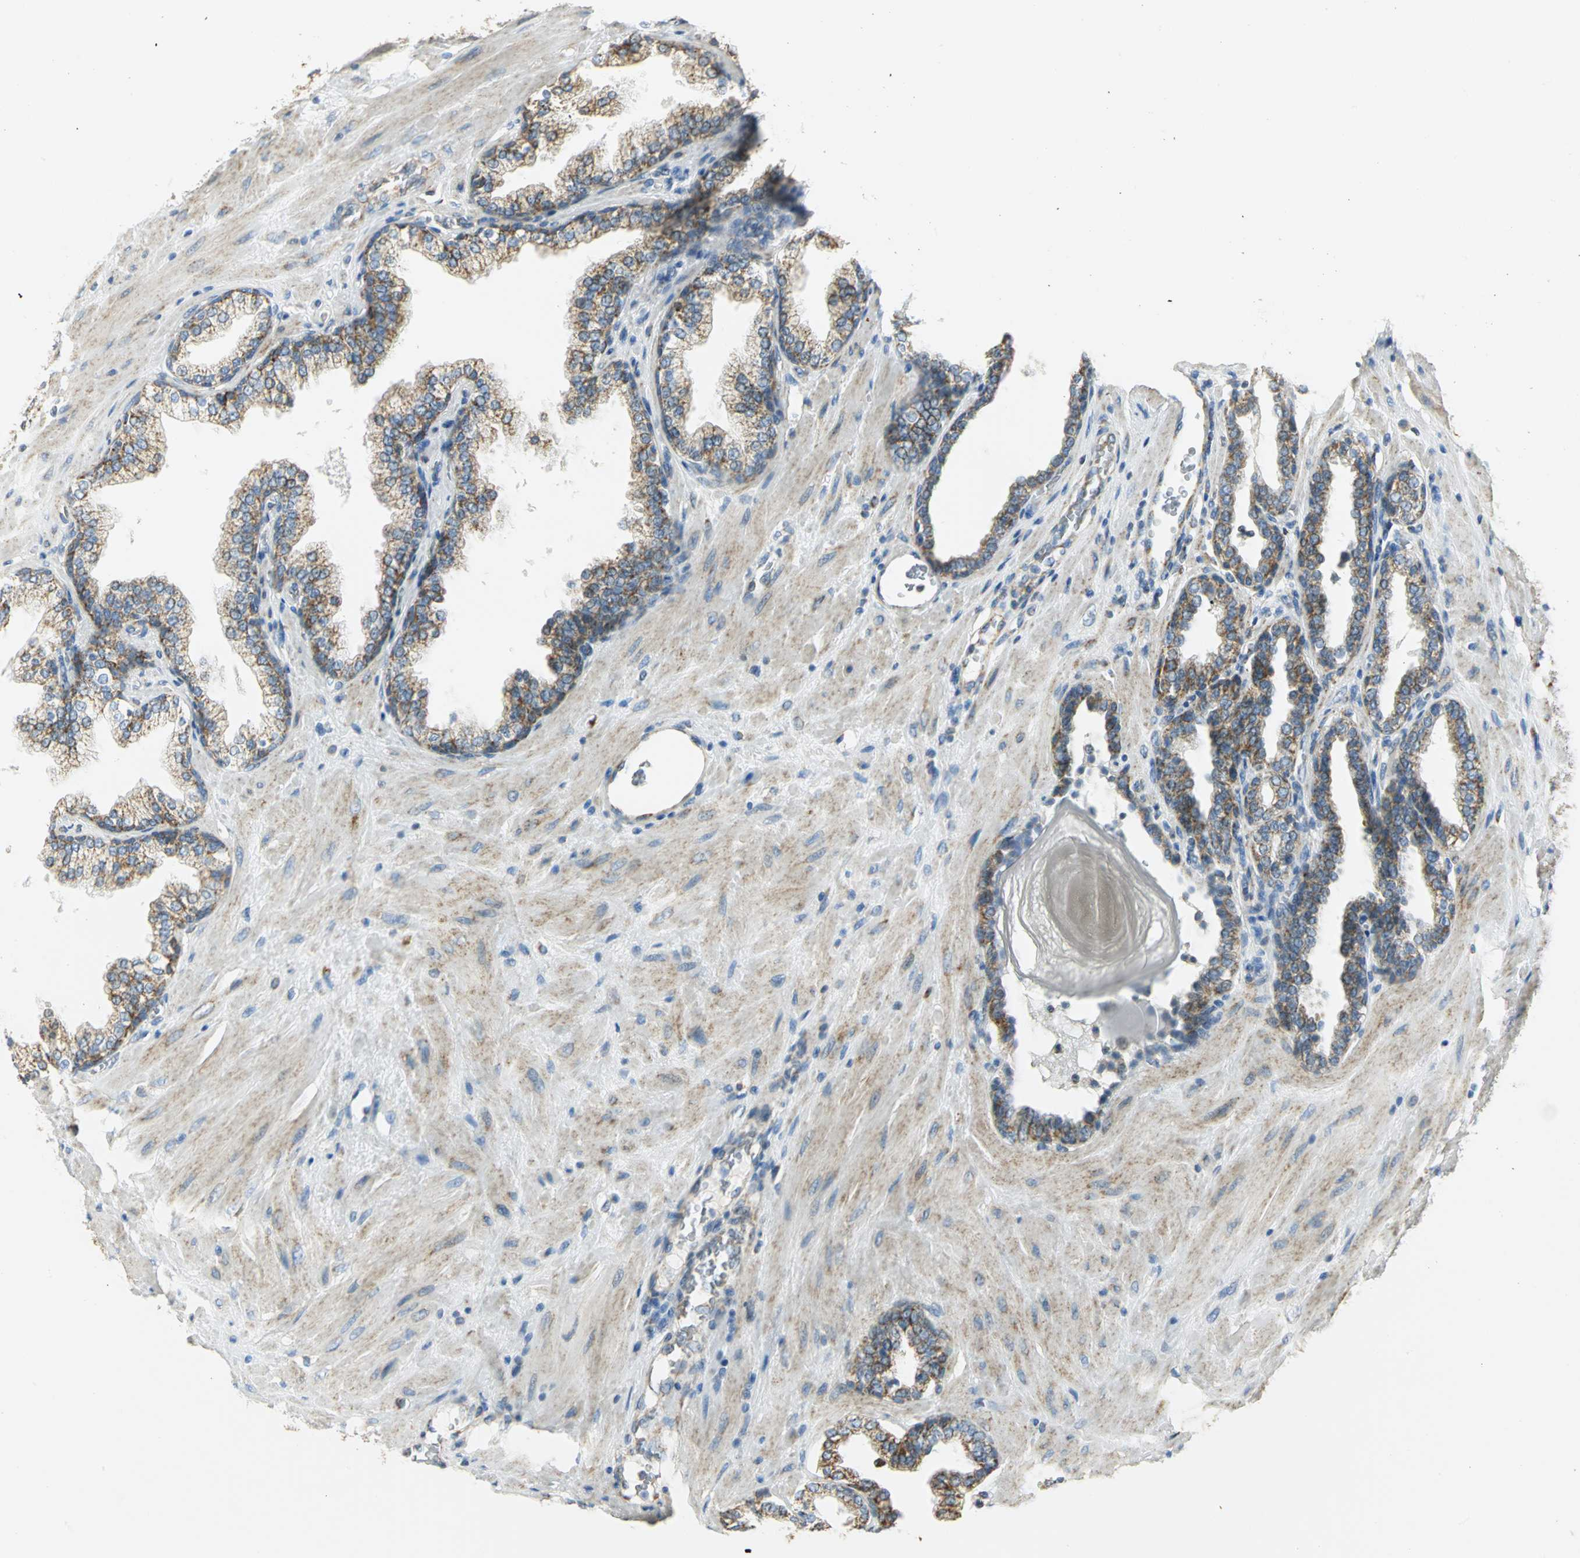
{"staining": {"intensity": "moderate", "quantity": "25%-75%", "location": "cytoplasmic/membranous"}, "tissue": "prostate", "cell_type": "Glandular cells", "image_type": "normal", "snomed": [{"axis": "morphology", "description": "Normal tissue, NOS"}, {"axis": "topography", "description": "Prostate"}], "caption": "High-power microscopy captured an immunohistochemistry (IHC) image of unremarkable prostate, revealing moderate cytoplasmic/membranous staining in about 25%-75% of glandular cells. (Brightfield microscopy of DAB IHC at high magnification).", "gene": "NTRK1", "patient": {"sex": "male", "age": 51}}